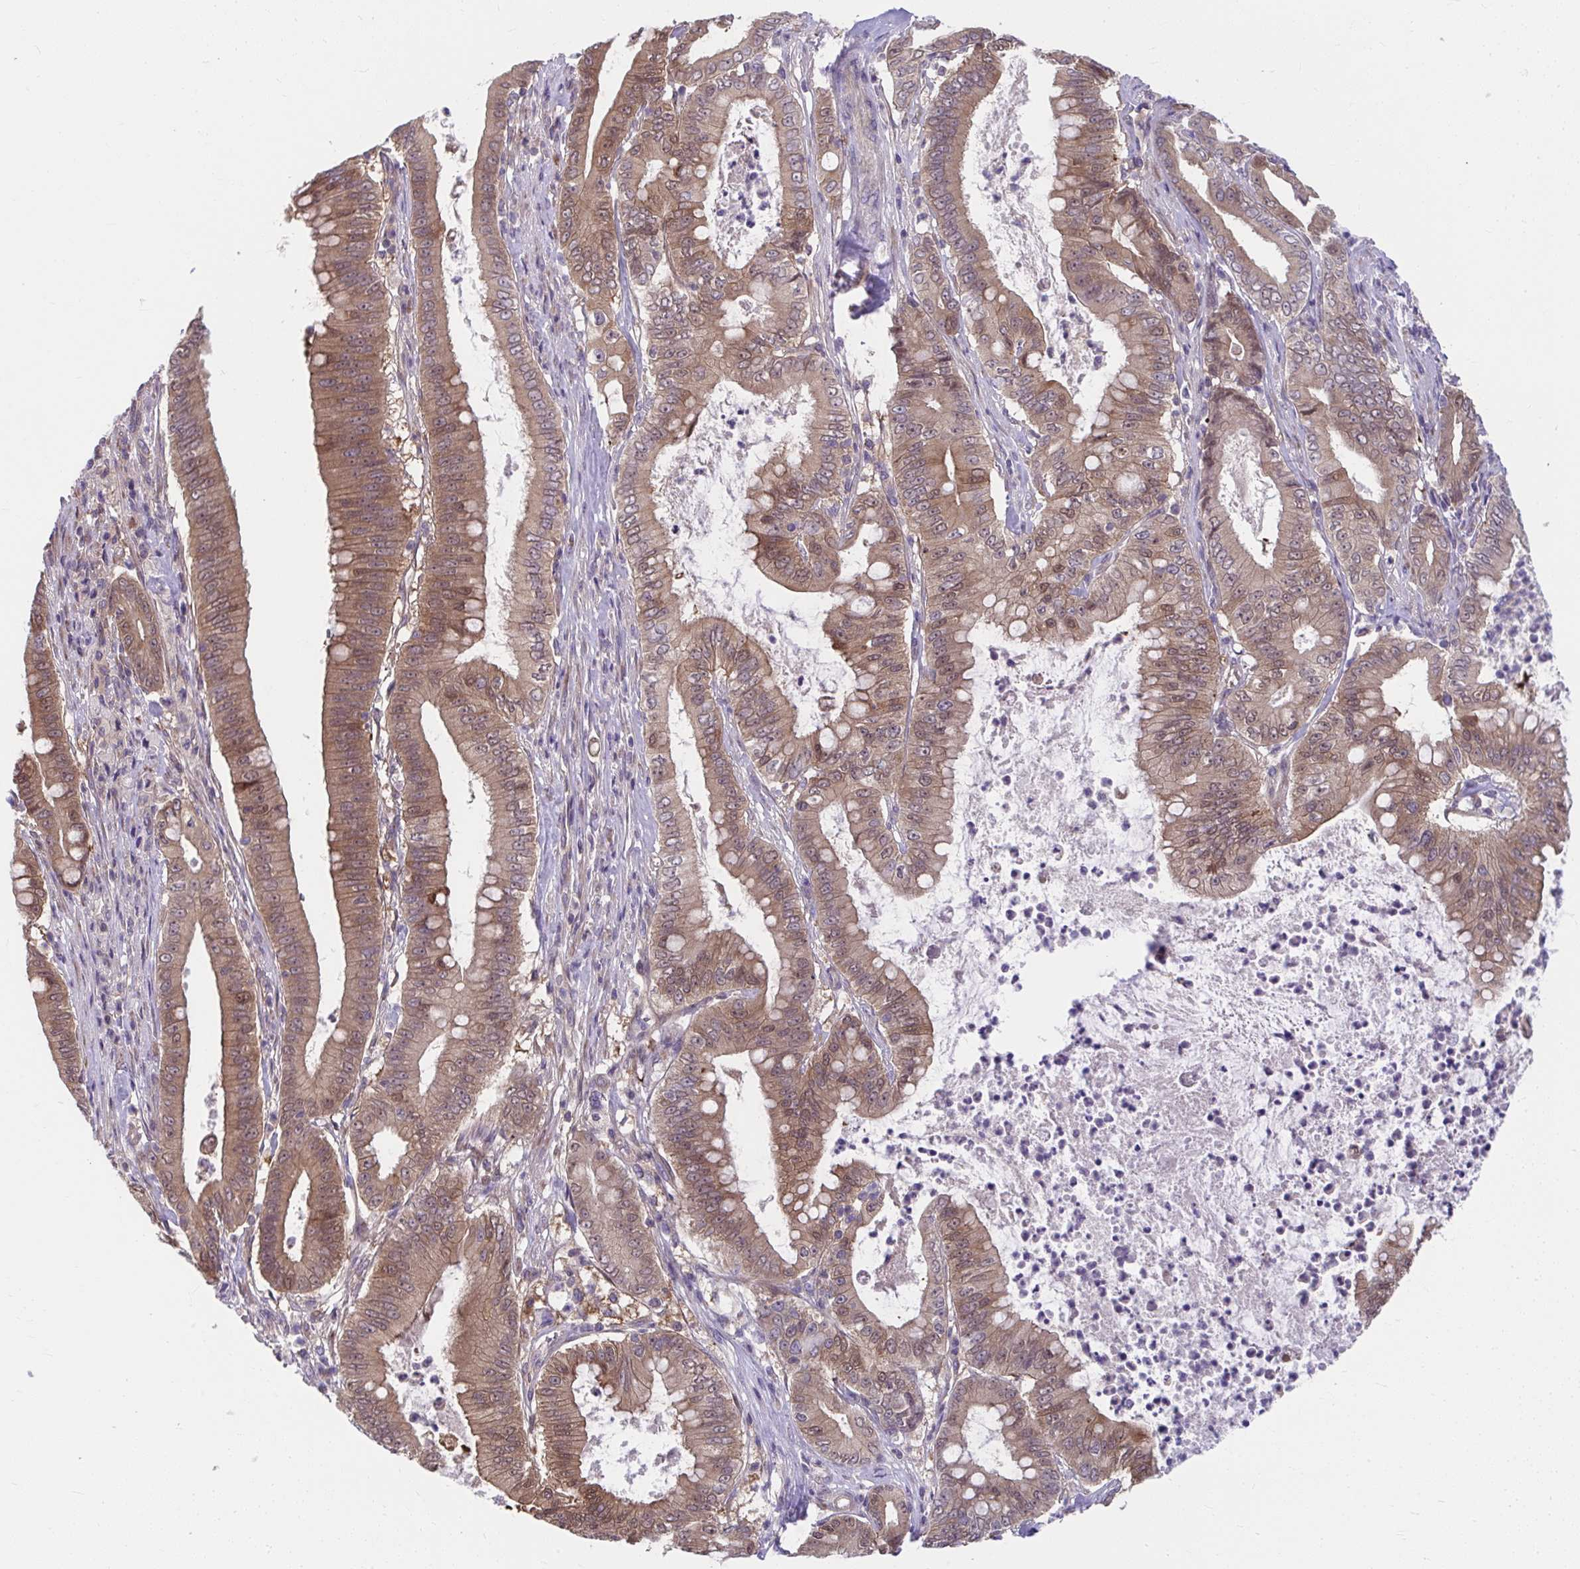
{"staining": {"intensity": "moderate", "quantity": ">75%", "location": "cytoplasmic/membranous"}, "tissue": "pancreatic cancer", "cell_type": "Tumor cells", "image_type": "cancer", "snomed": [{"axis": "morphology", "description": "Adenocarcinoma, NOS"}, {"axis": "topography", "description": "Pancreas"}], "caption": "High-magnification brightfield microscopy of pancreatic cancer stained with DAB (brown) and counterstained with hematoxylin (blue). tumor cells exhibit moderate cytoplasmic/membranous staining is identified in approximately>75% of cells. (DAB (3,3'-diaminobenzidine) IHC, brown staining for protein, blue staining for nuclei).", "gene": "PCDHB7", "patient": {"sex": "male", "age": 71}}